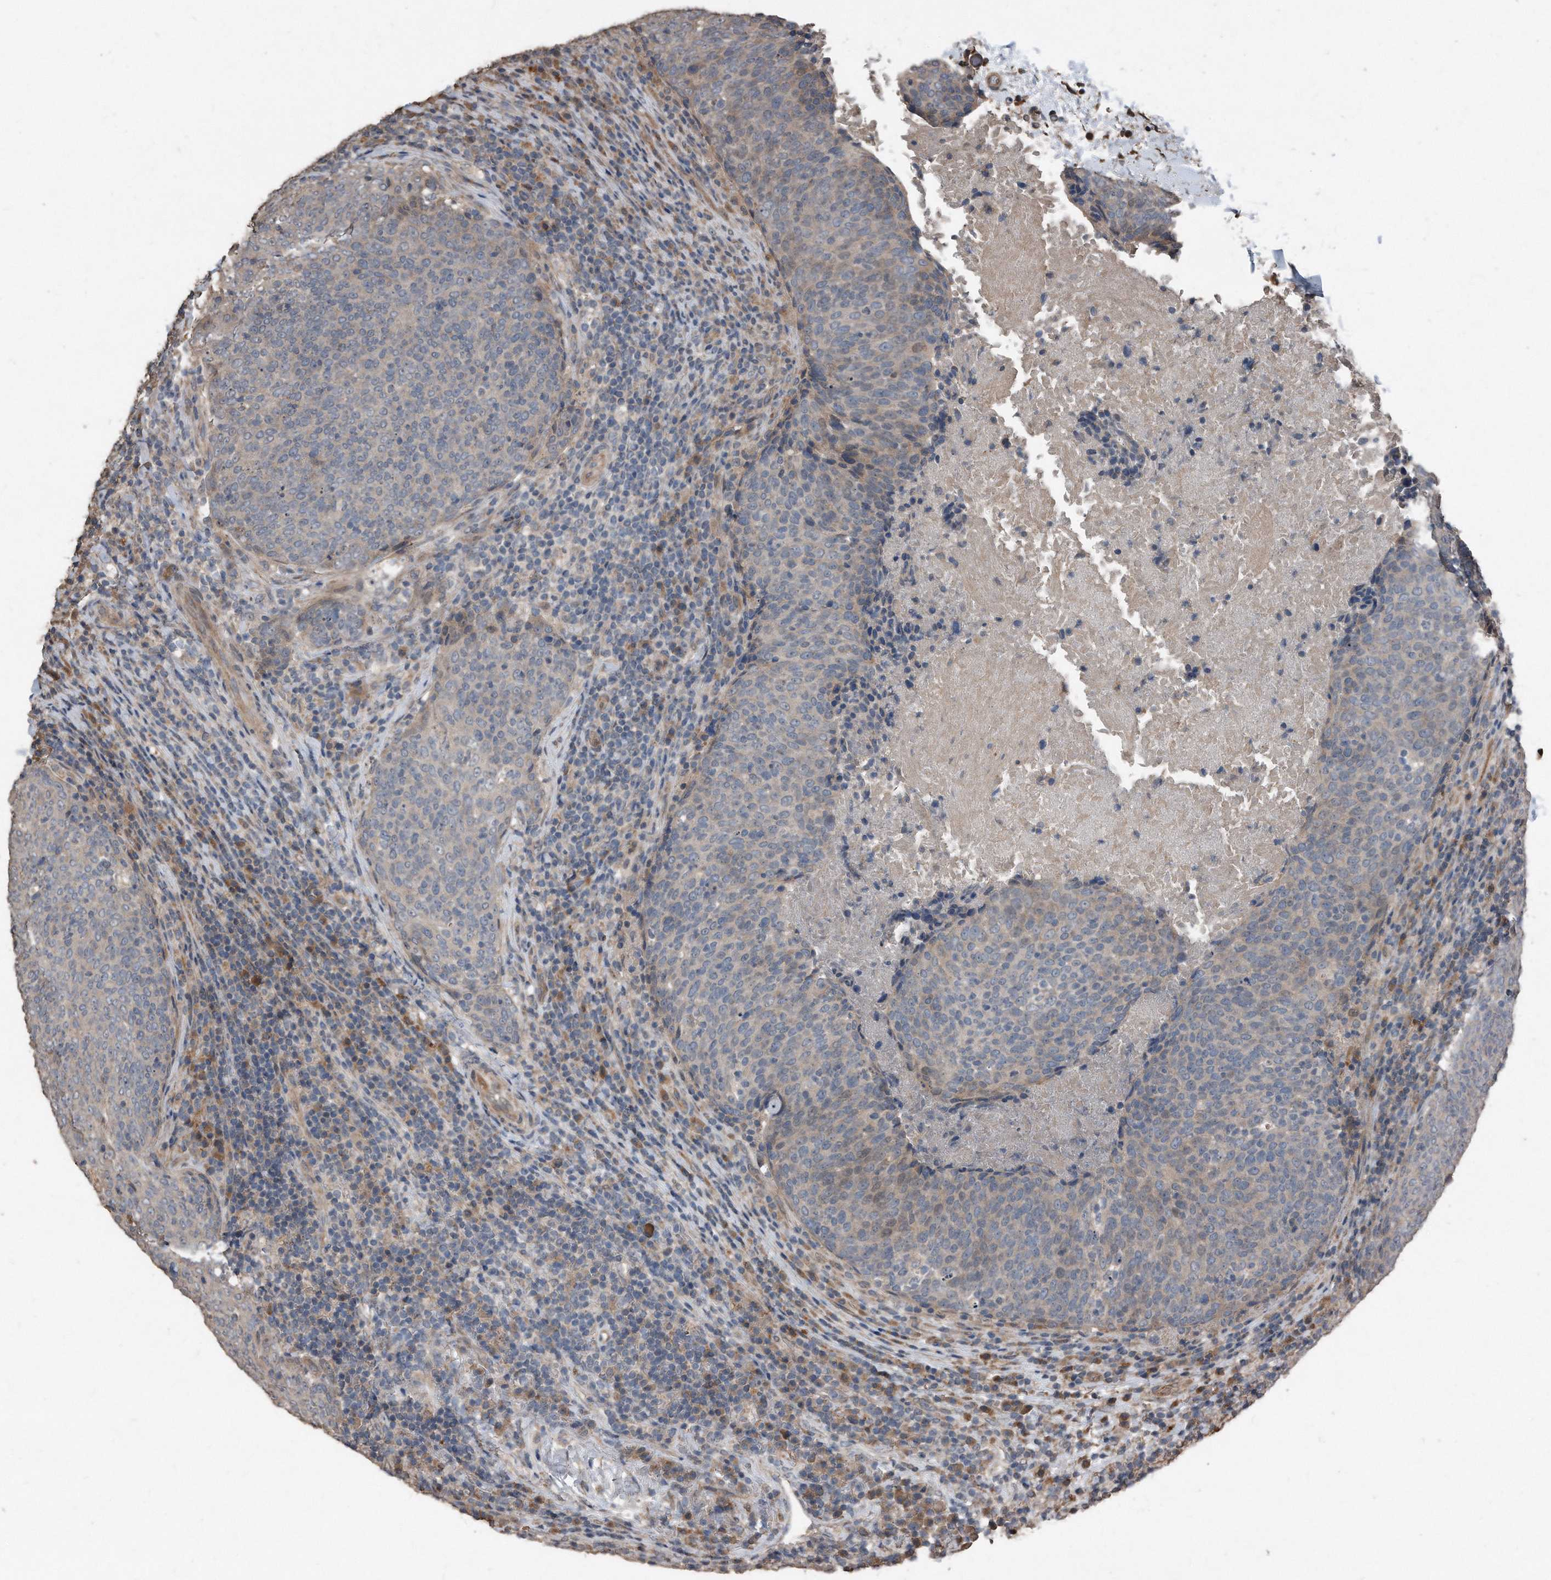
{"staining": {"intensity": "weak", "quantity": "<25%", "location": "cytoplasmic/membranous"}, "tissue": "head and neck cancer", "cell_type": "Tumor cells", "image_type": "cancer", "snomed": [{"axis": "morphology", "description": "Squamous cell carcinoma, NOS"}, {"axis": "morphology", "description": "Squamous cell carcinoma, metastatic, NOS"}, {"axis": "topography", "description": "Lymph node"}, {"axis": "topography", "description": "Head-Neck"}], "caption": "The image demonstrates no significant positivity in tumor cells of head and neck cancer. The staining is performed using DAB brown chromogen with nuclei counter-stained in using hematoxylin.", "gene": "ANKRD10", "patient": {"sex": "male", "age": 62}}